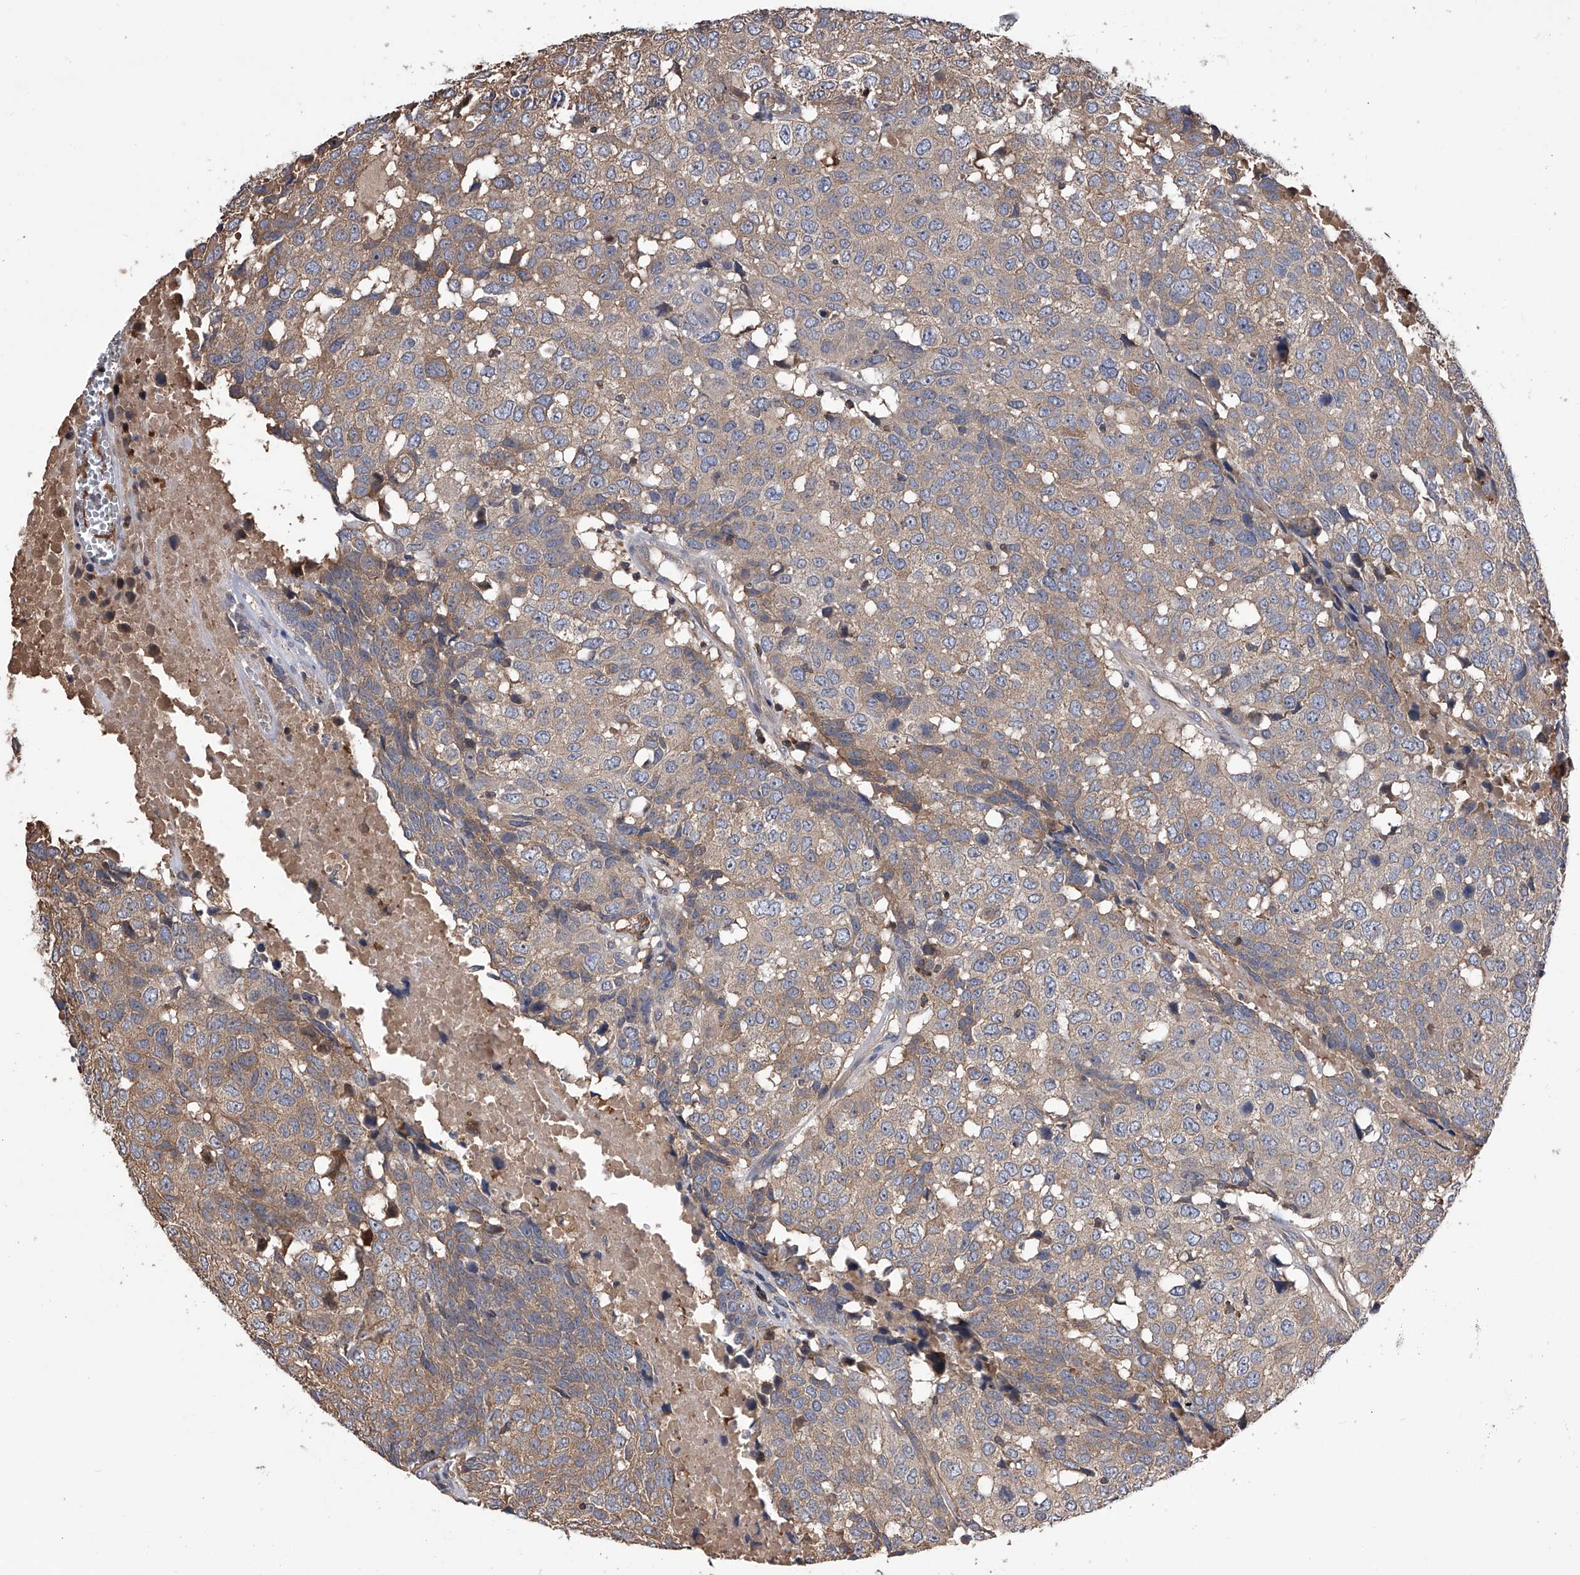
{"staining": {"intensity": "moderate", "quantity": ">75%", "location": "cytoplasmic/membranous"}, "tissue": "head and neck cancer", "cell_type": "Tumor cells", "image_type": "cancer", "snomed": [{"axis": "morphology", "description": "Squamous cell carcinoma, NOS"}, {"axis": "topography", "description": "Head-Neck"}], "caption": "The immunohistochemical stain labels moderate cytoplasmic/membranous positivity in tumor cells of head and neck cancer tissue.", "gene": "CUL7", "patient": {"sex": "male", "age": 66}}